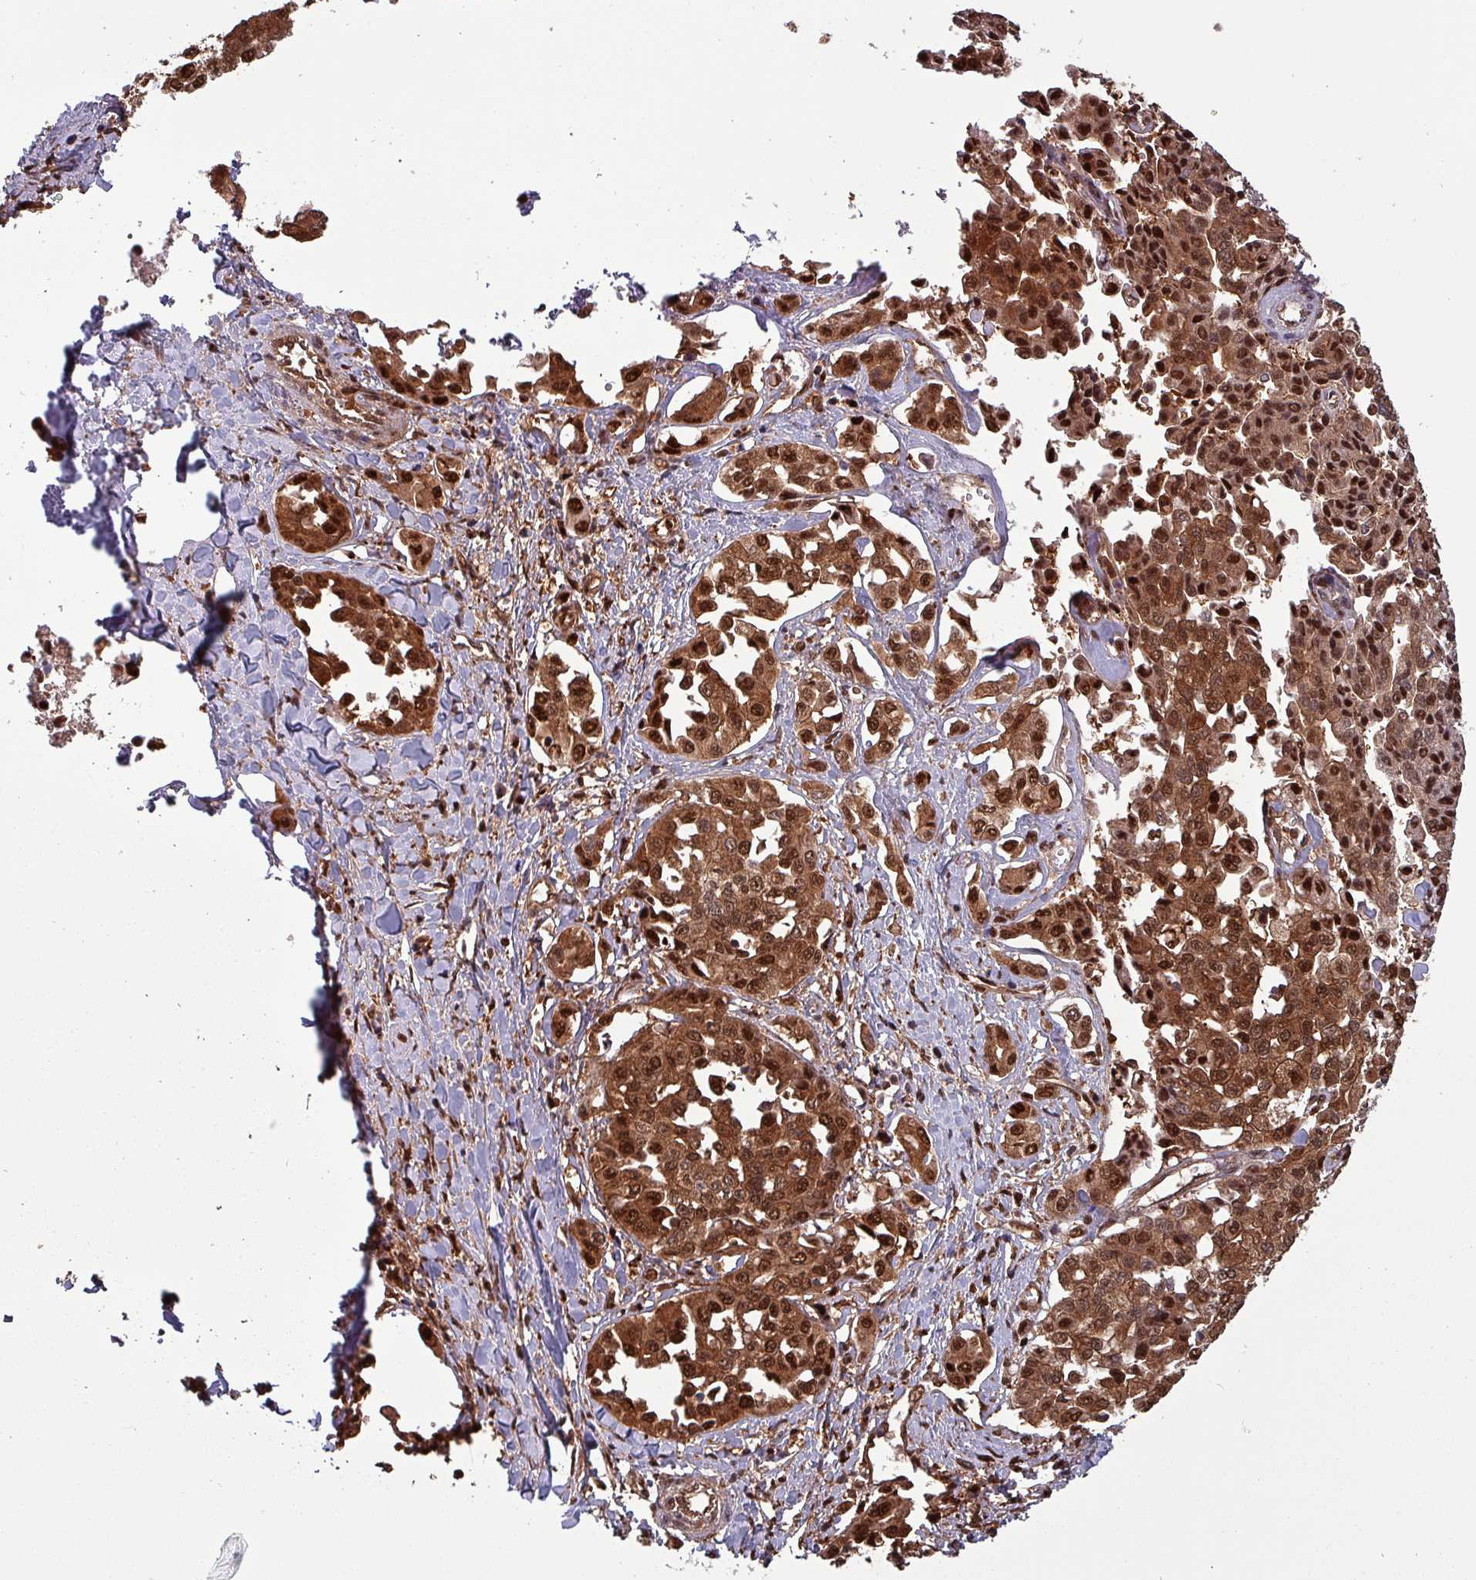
{"staining": {"intensity": "strong", "quantity": ">75%", "location": "cytoplasmic/membranous,nuclear"}, "tissue": "liver cancer", "cell_type": "Tumor cells", "image_type": "cancer", "snomed": [{"axis": "morphology", "description": "Cholangiocarcinoma"}, {"axis": "topography", "description": "Liver"}], "caption": "Protein expression by immunohistochemistry (IHC) displays strong cytoplasmic/membranous and nuclear staining in about >75% of tumor cells in liver cancer (cholangiocarcinoma).", "gene": "PSMB8", "patient": {"sex": "female", "age": 77}}